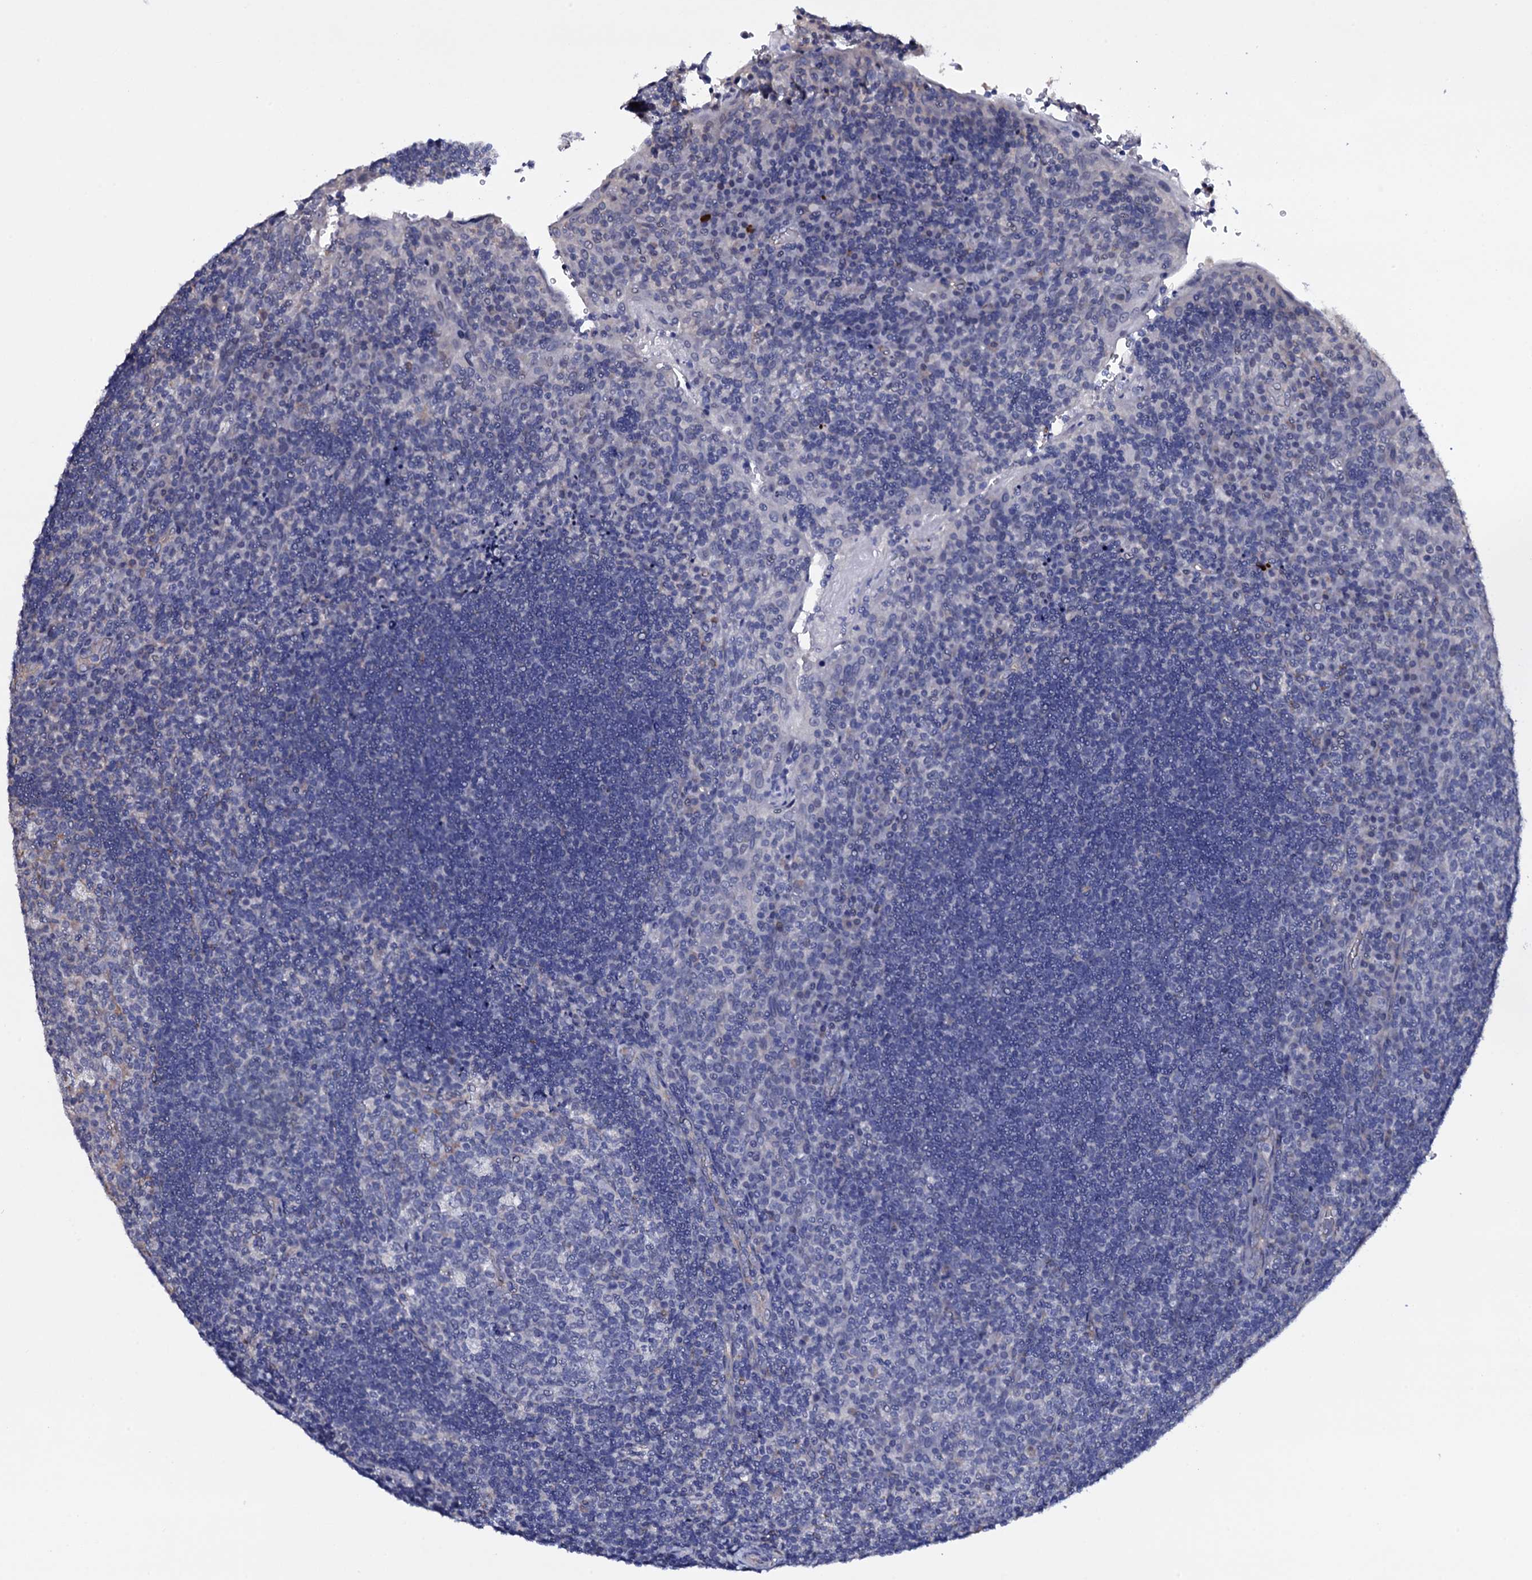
{"staining": {"intensity": "negative", "quantity": "none", "location": "none"}, "tissue": "tonsil", "cell_type": "Germinal center cells", "image_type": "normal", "snomed": [{"axis": "morphology", "description": "Normal tissue, NOS"}, {"axis": "topography", "description": "Tonsil"}], "caption": "Protein analysis of unremarkable tonsil exhibits no significant expression in germinal center cells.", "gene": "GAREM1", "patient": {"sex": "male", "age": 17}}